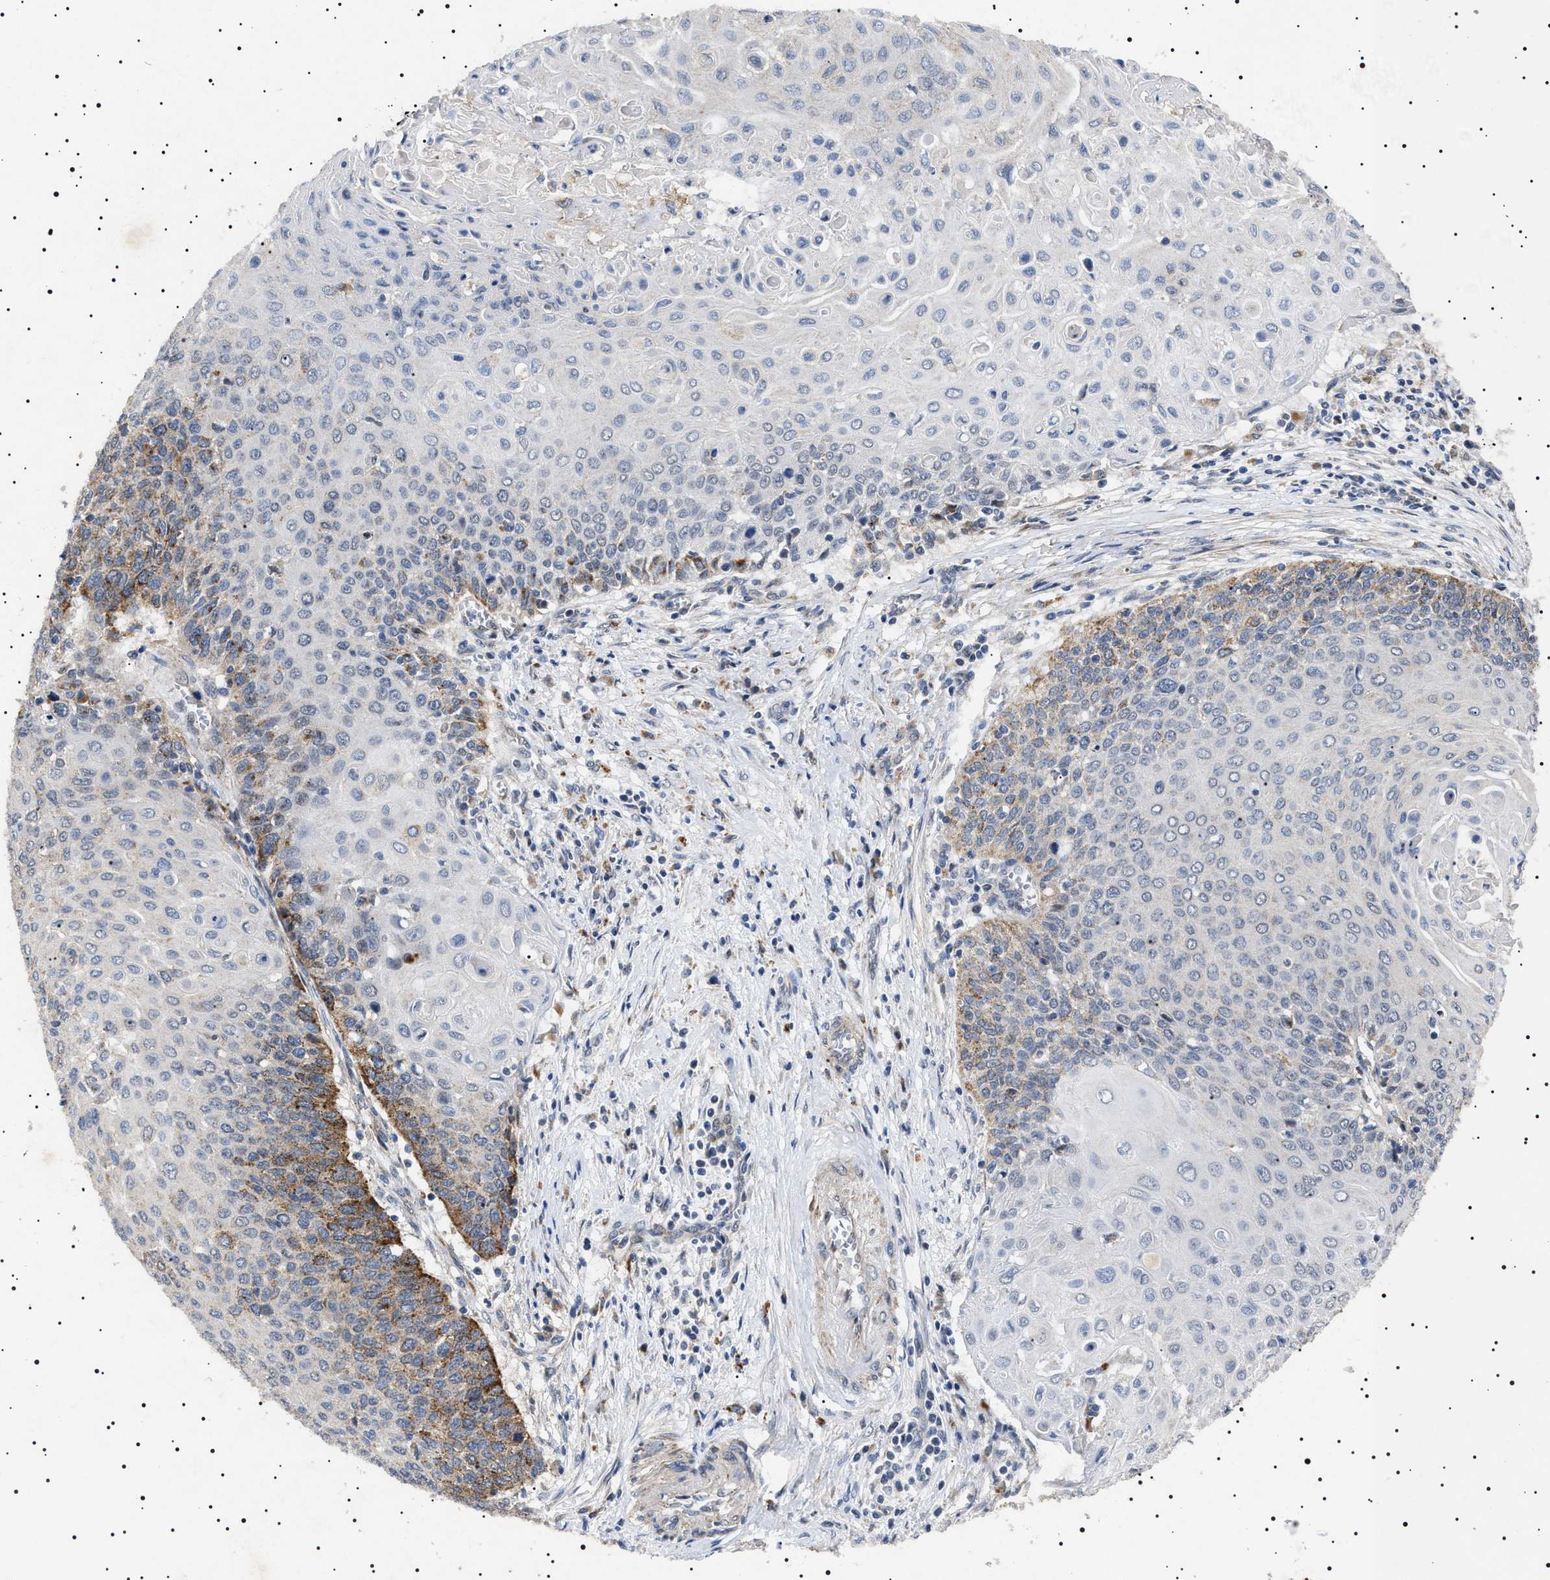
{"staining": {"intensity": "moderate", "quantity": "<25%", "location": "cytoplasmic/membranous"}, "tissue": "cervical cancer", "cell_type": "Tumor cells", "image_type": "cancer", "snomed": [{"axis": "morphology", "description": "Squamous cell carcinoma, NOS"}, {"axis": "topography", "description": "Cervix"}], "caption": "IHC histopathology image of human cervical squamous cell carcinoma stained for a protein (brown), which demonstrates low levels of moderate cytoplasmic/membranous expression in approximately <25% of tumor cells.", "gene": "RAB34", "patient": {"sex": "female", "age": 39}}